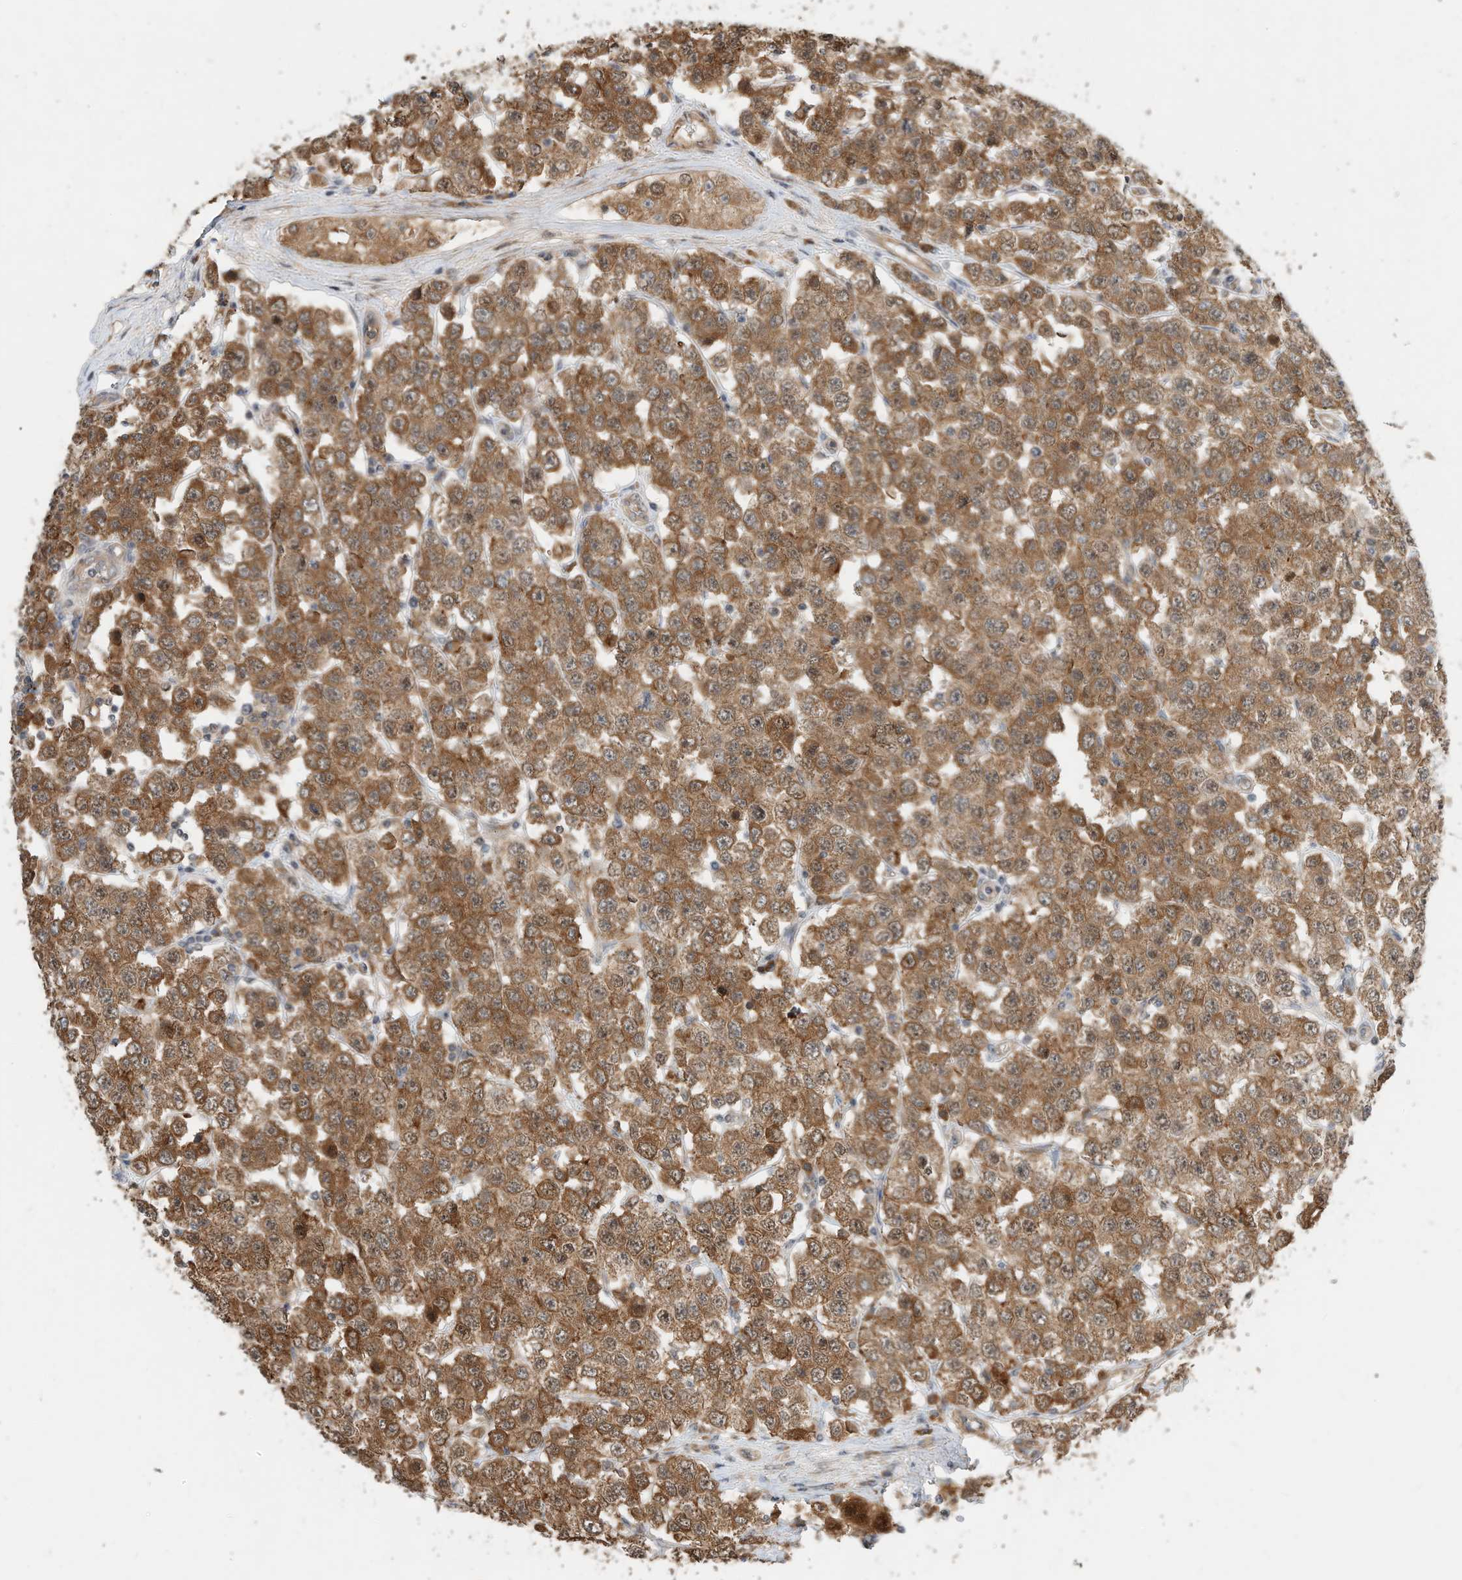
{"staining": {"intensity": "strong", "quantity": ">75%", "location": "cytoplasmic/membranous"}, "tissue": "testis cancer", "cell_type": "Tumor cells", "image_type": "cancer", "snomed": [{"axis": "morphology", "description": "Seminoma, NOS"}, {"axis": "topography", "description": "Testis"}], "caption": "A histopathology image showing strong cytoplasmic/membranous staining in approximately >75% of tumor cells in testis seminoma, as visualized by brown immunohistochemical staining.", "gene": "CPAMD8", "patient": {"sex": "male", "age": 28}}